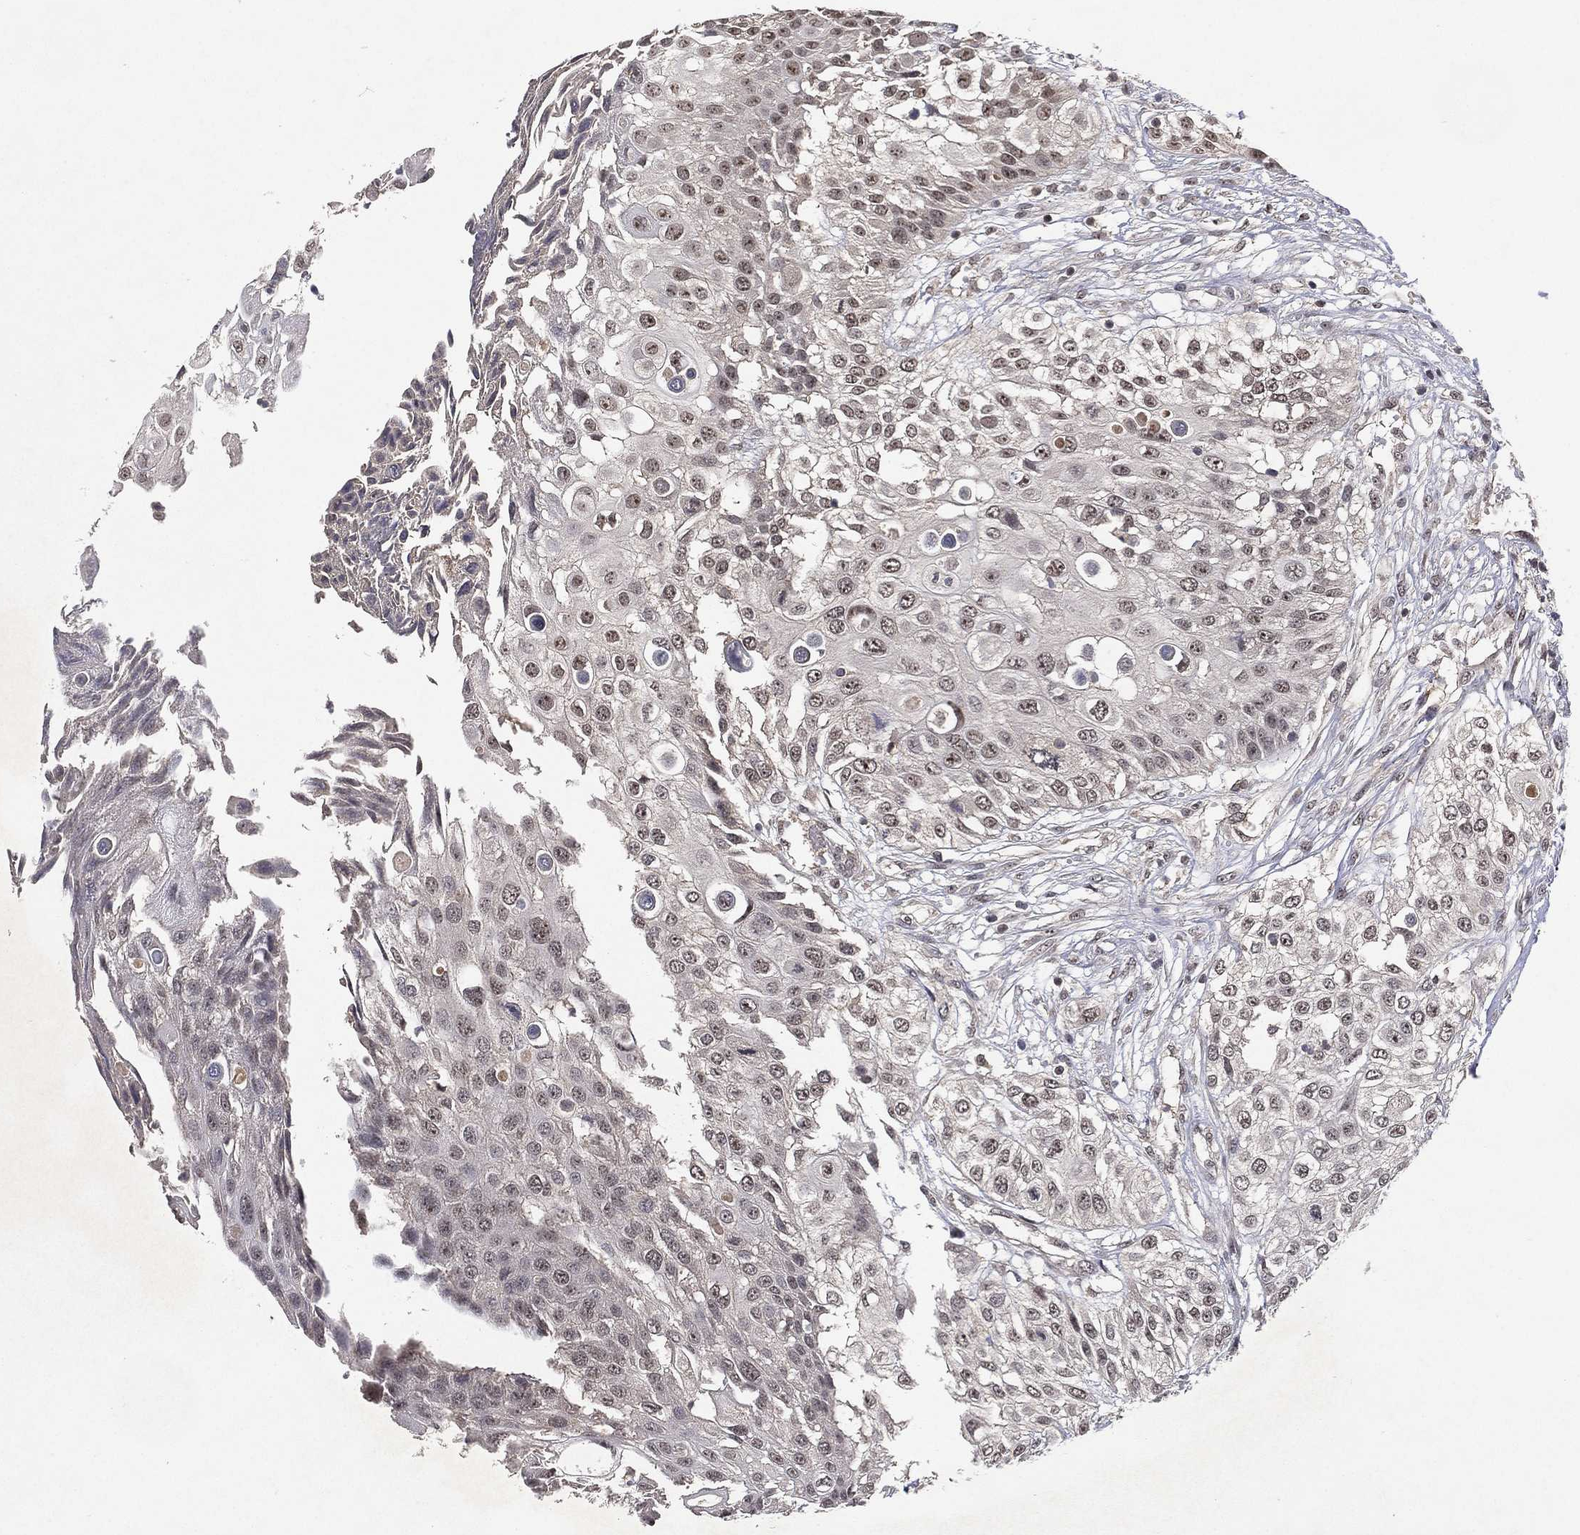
{"staining": {"intensity": "negative", "quantity": "none", "location": "none"}, "tissue": "urothelial cancer", "cell_type": "Tumor cells", "image_type": "cancer", "snomed": [{"axis": "morphology", "description": "Urothelial carcinoma, High grade"}, {"axis": "topography", "description": "Urinary bladder"}], "caption": "A high-resolution image shows immunohistochemistry (IHC) staining of urothelial carcinoma (high-grade), which reveals no significant expression in tumor cells.", "gene": "NELFCD", "patient": {"sex": "female", "age": 79}}